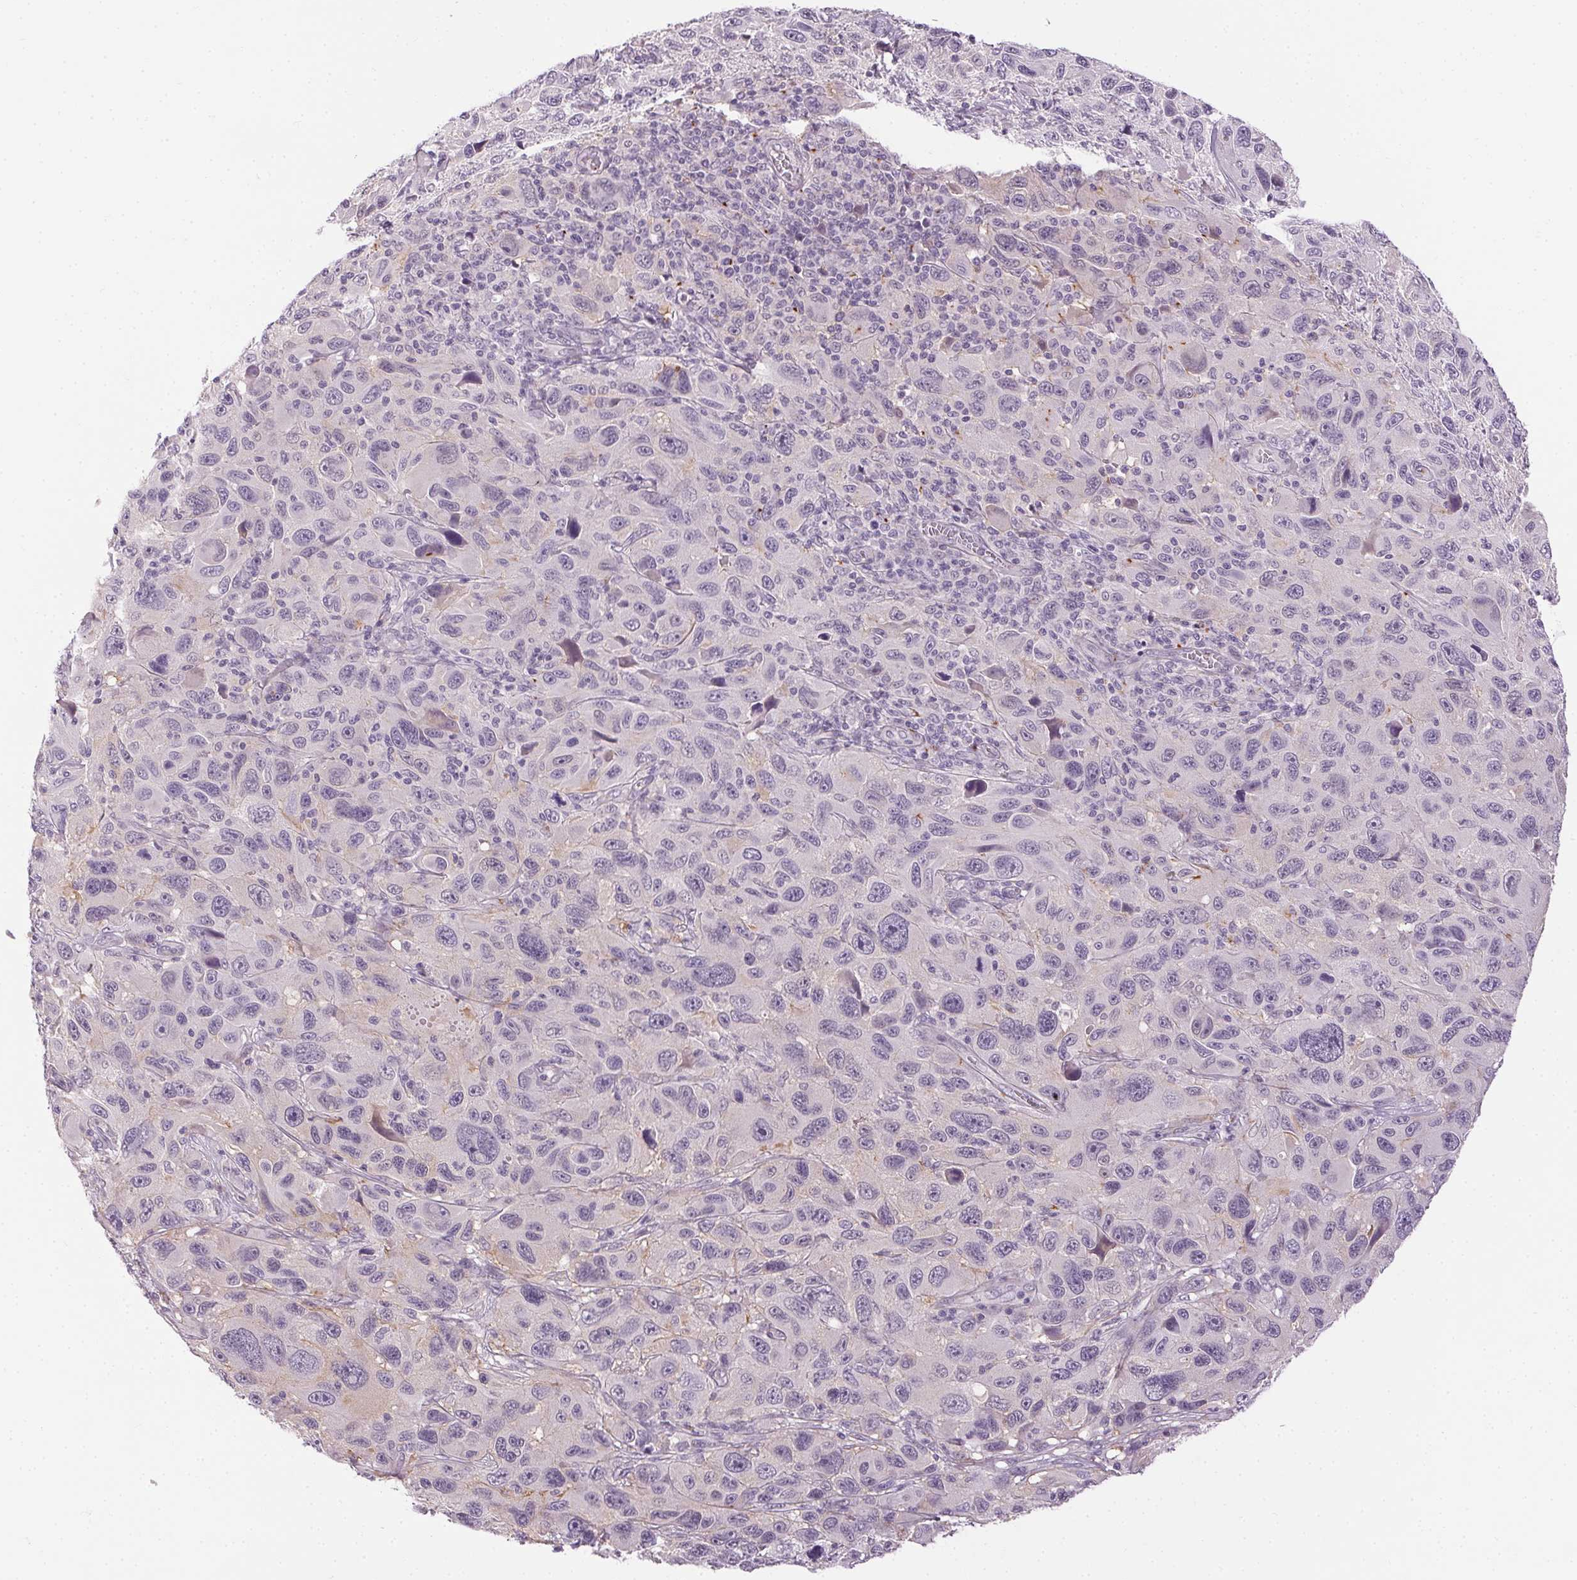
{"staining": {"intensity": "negative", "quantity": "none", "location": "none"}, "tissue": "melanoma", "cell_type": "Tumor cells", "image_type": "cancer", "snomed": [{"axis": "morphology", "description": "Malignant melanoma, NOS"}, {"axis": "topography", "description": "Skin"}], "caption": "There is no significant positivity in tumor cells of malignant melanoma. The staining was performed using DAB to visualize the protein expression in brown, while the nuclei were stained in blue with hematoxylin (Magnification: 20x).", "gene": "FAM168A", "patient": {"sex": "male", "age": 53}}